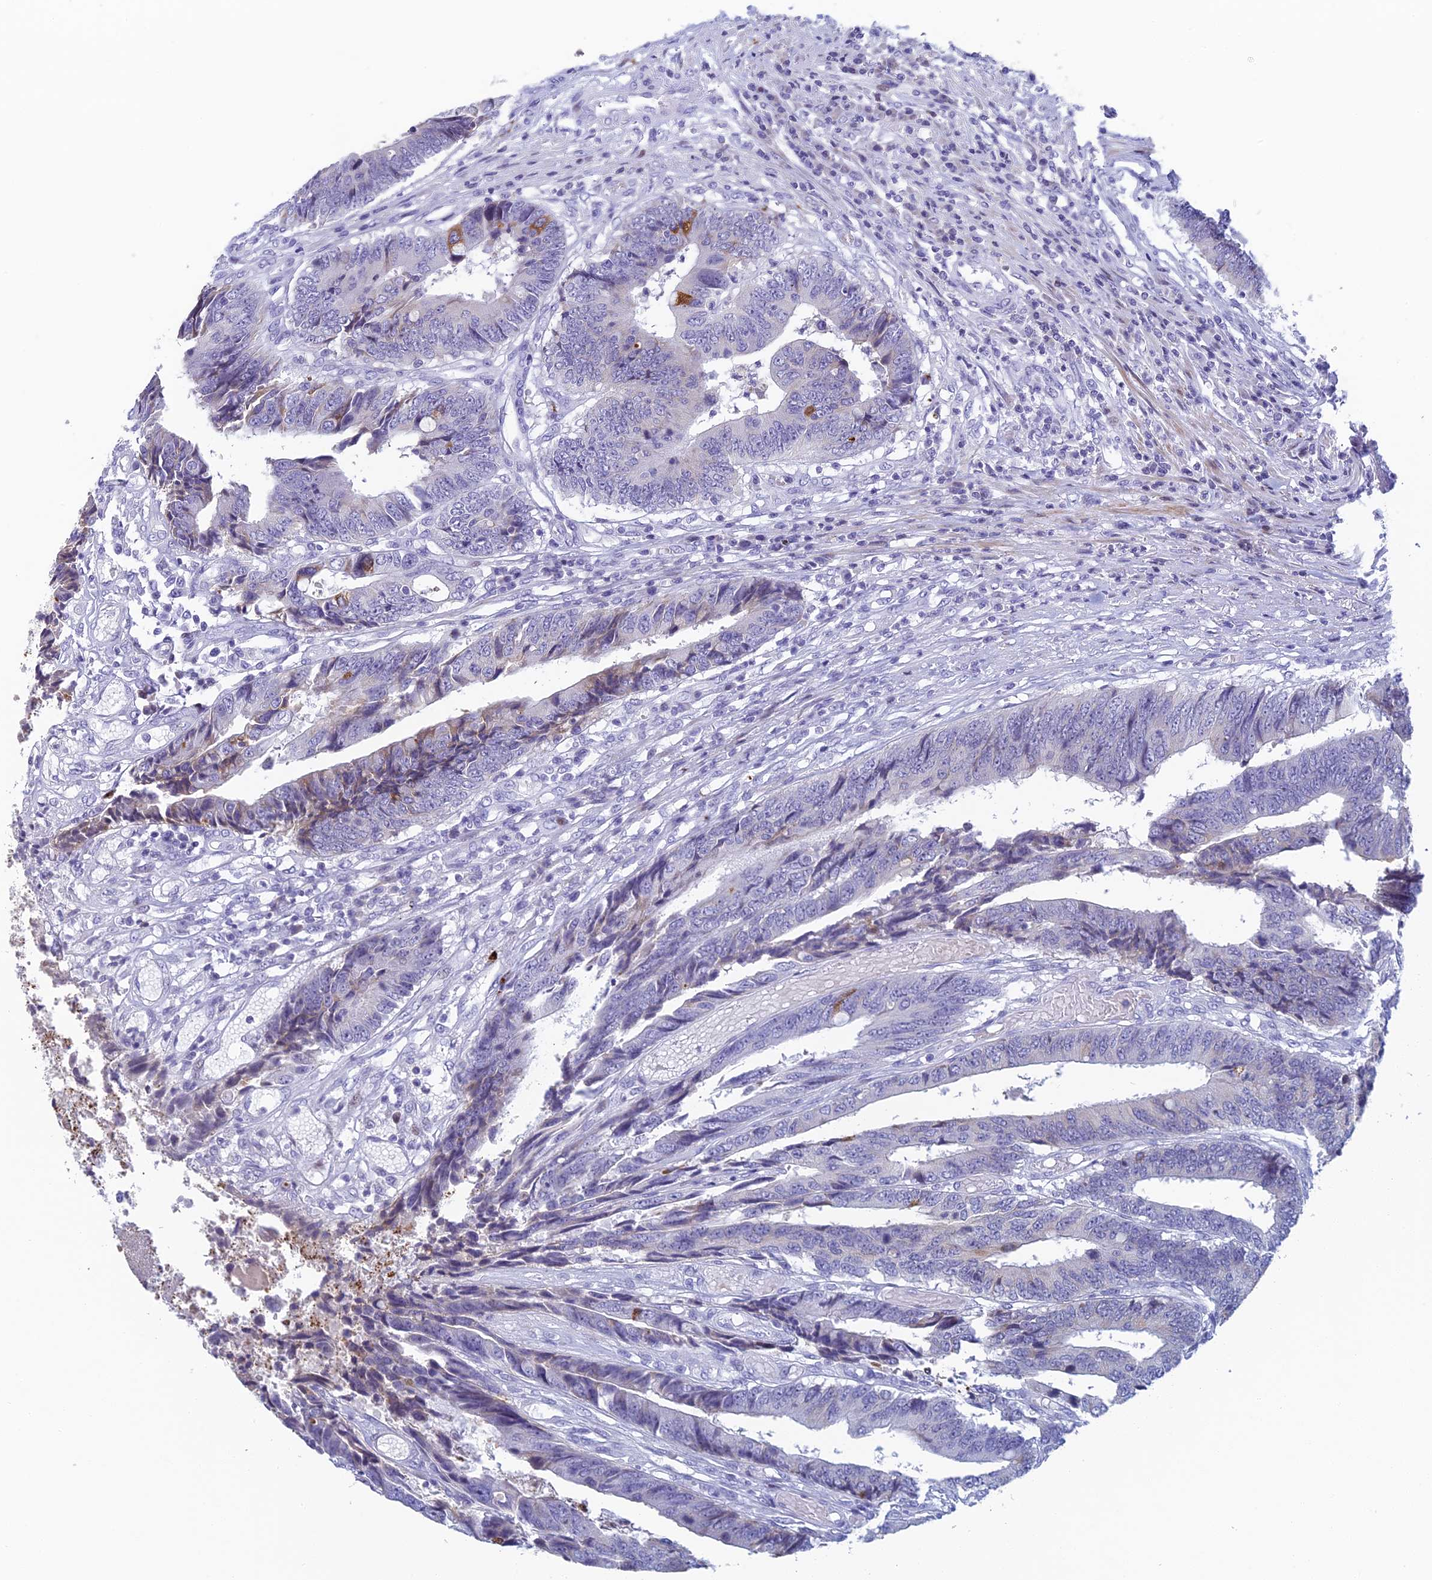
{"staining": {"intensity": "weak", "quantity": "<25%", "location": "cytoplasmic/membranous"}, "tissue": "colorectal cancer", "cell_type": "Tumor cells", "image_type": "cancer", "snomed": [{"axis": "morphology", "description": "Adenocarcinoma, NOS"}, {"axis": "topography", "description": "Rectum"}], "caption": "IHC histopathology image of neoplastic tissue: human colorectal cancer (adenocarcinoma) stained with DAB reveals no significant protein staining in tumor cells.", "gene": "REXO5", "patient": {"sex": "male", "age": 84}}